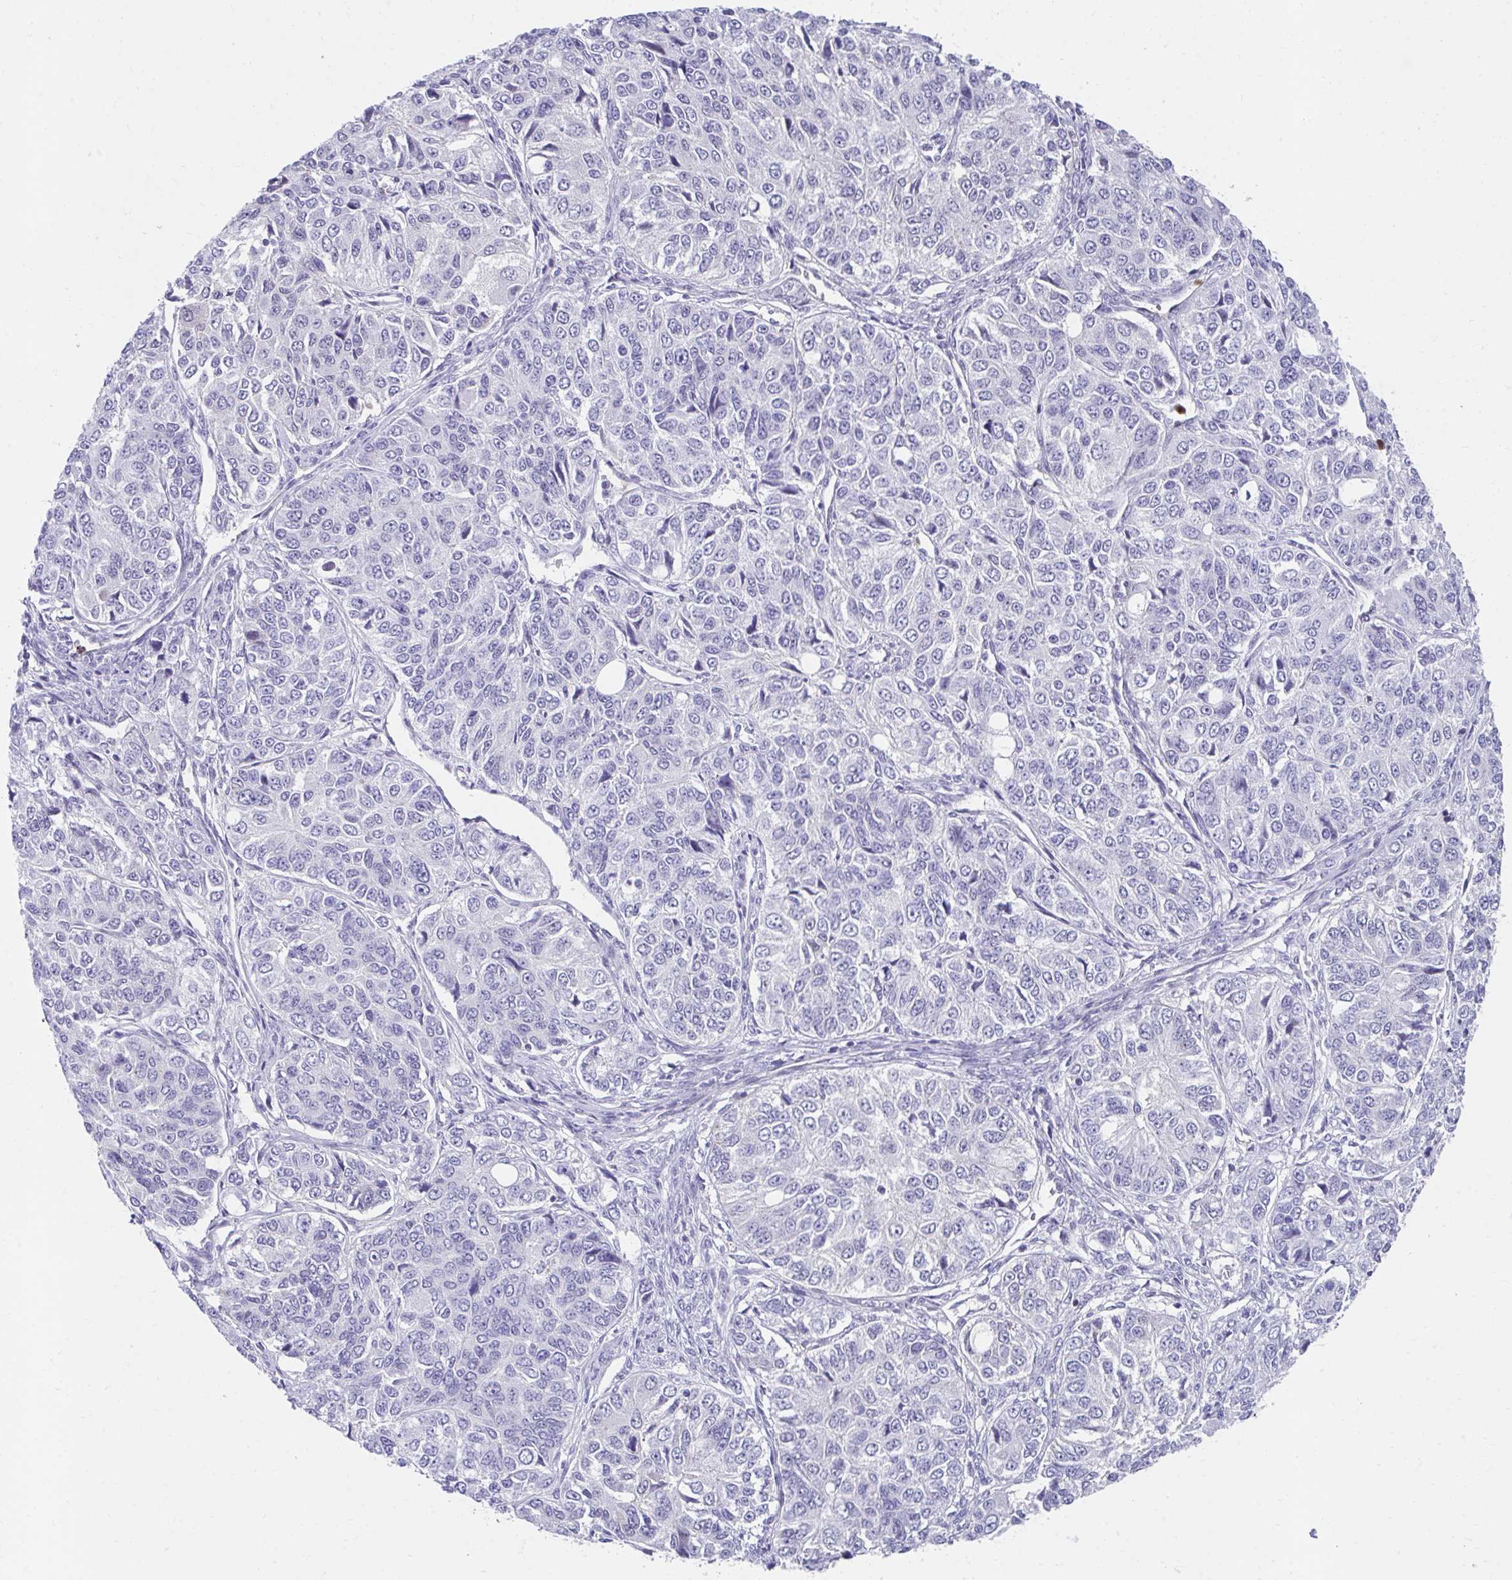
{"staining": {"intensity": "negative", "quantity": "none", "location": "none"}, "tissue": "ovarian cancer", "cell_type": "Tumor cells", "image_type": "cancer", "snomed": [{"axis": "morphology", "description": "Carcinoma, endometroid"}, {"axis": "topography", "description": "Ovary"}], "caption": "IHC of human ovarian cancer (endometroid carcinoma) demonstrates no staining in tumor cells. (Brightfield microscopy of DAB immunohistochemistry at high magnification).", "gene": "CSTB", "patient": {"sex": "female", "age": 51}}